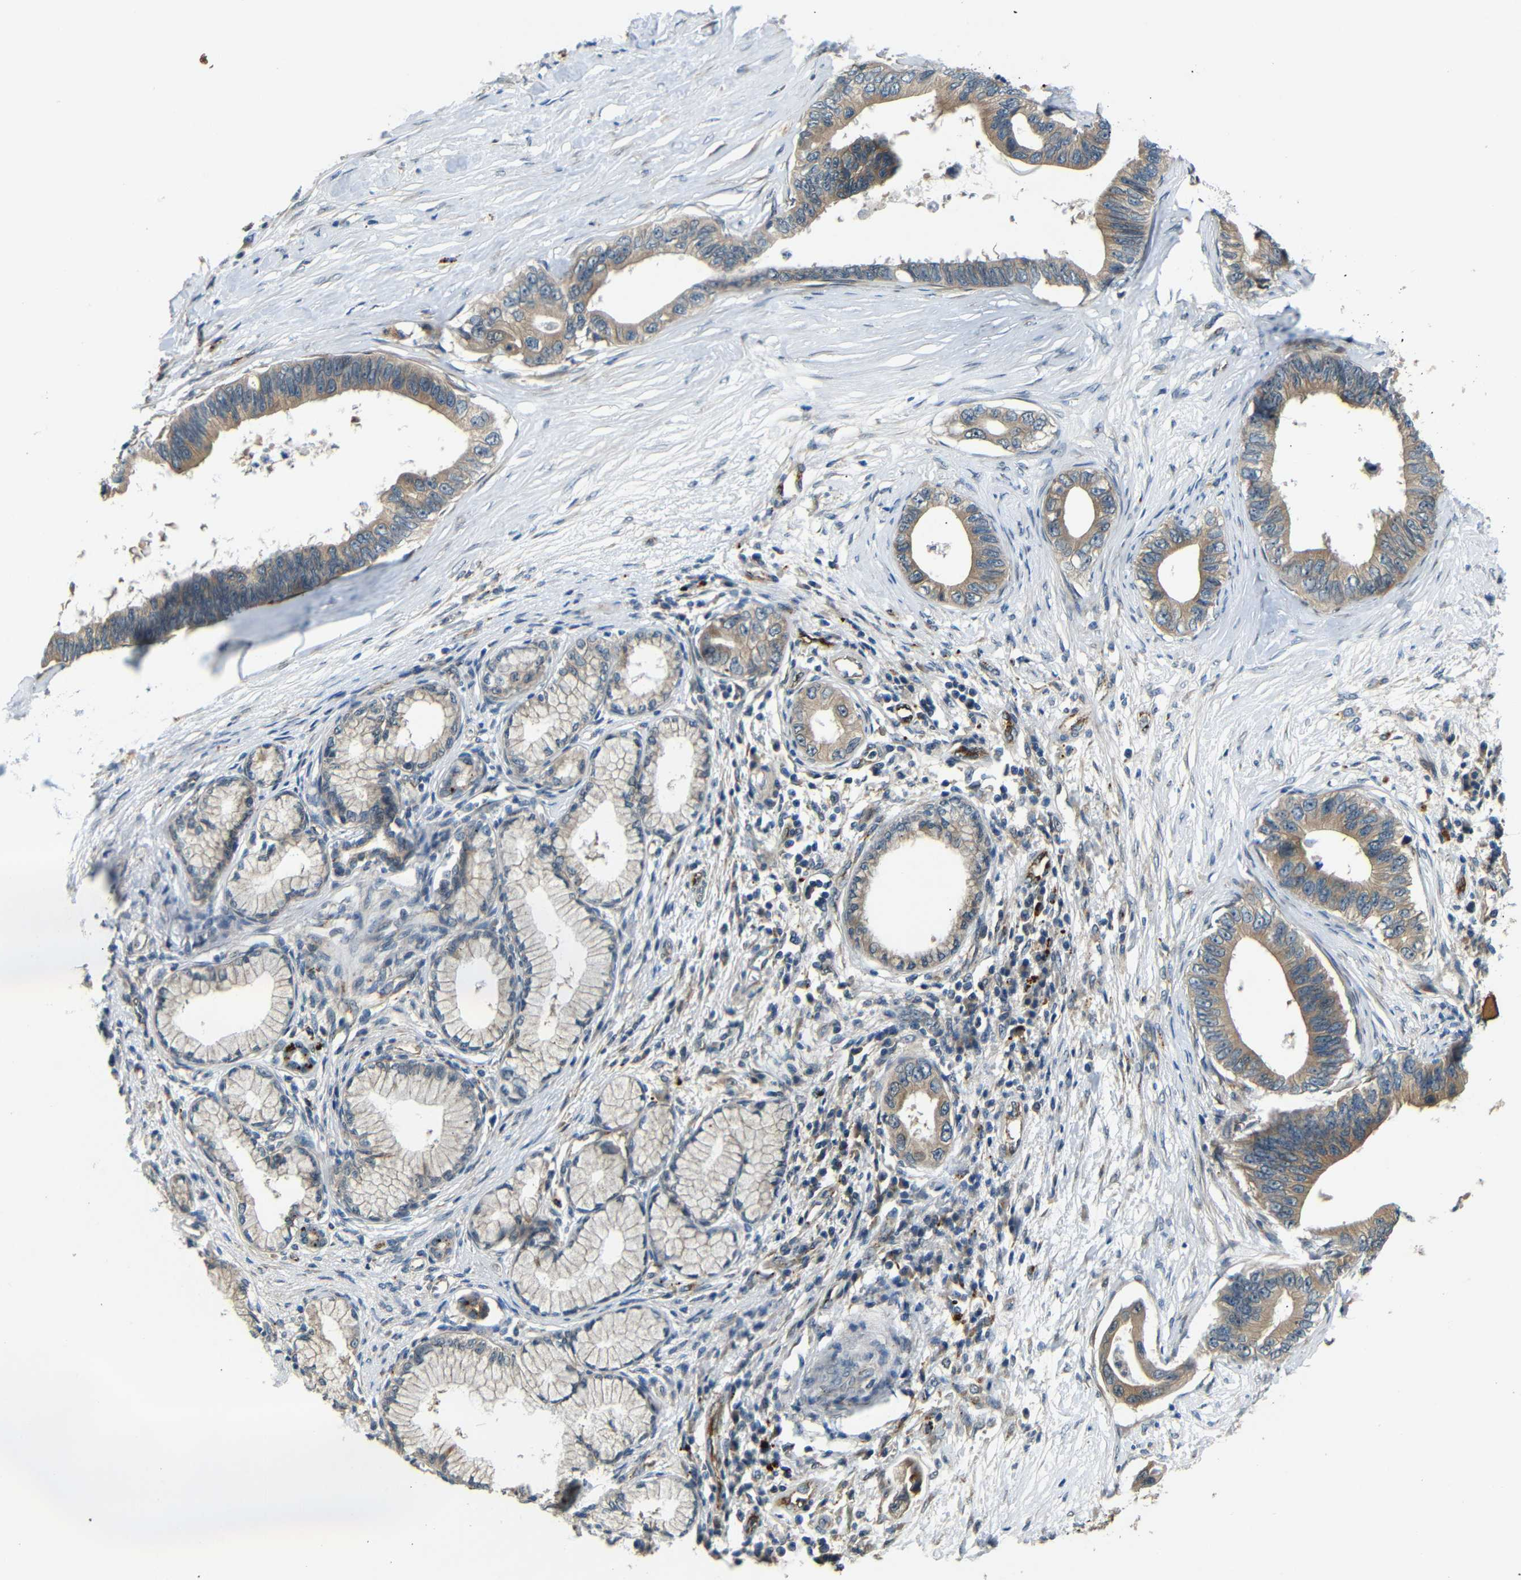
{"staining": {"intensity": "moderate", "quantity": ">75%", "location": "cytoplasmic/membranous"}, "tissue": "pancreatic cancer", "cell_type": "Tumor cells", "image_type": "cancer", "snomed": [{"axis": "morphology", "description": "Adenocarcinoma, NOS"}, {"axis": "topography", "description": "Pancreas"}], "caption": "Immunohistochemical staining of human adenocarcinoma (pancreatic) shows medium levels of moderate cytoplasmic/membranous protein expression in approximately >75% of tumor cells. (Stains: DAB (3,3'-diaminobenzidine) in brown, nuclei in blue, Microscopy: brightfield microscopy at high magnification).", "gene": "ATP7A", "patient": {"sex": "male", "age": 77}}